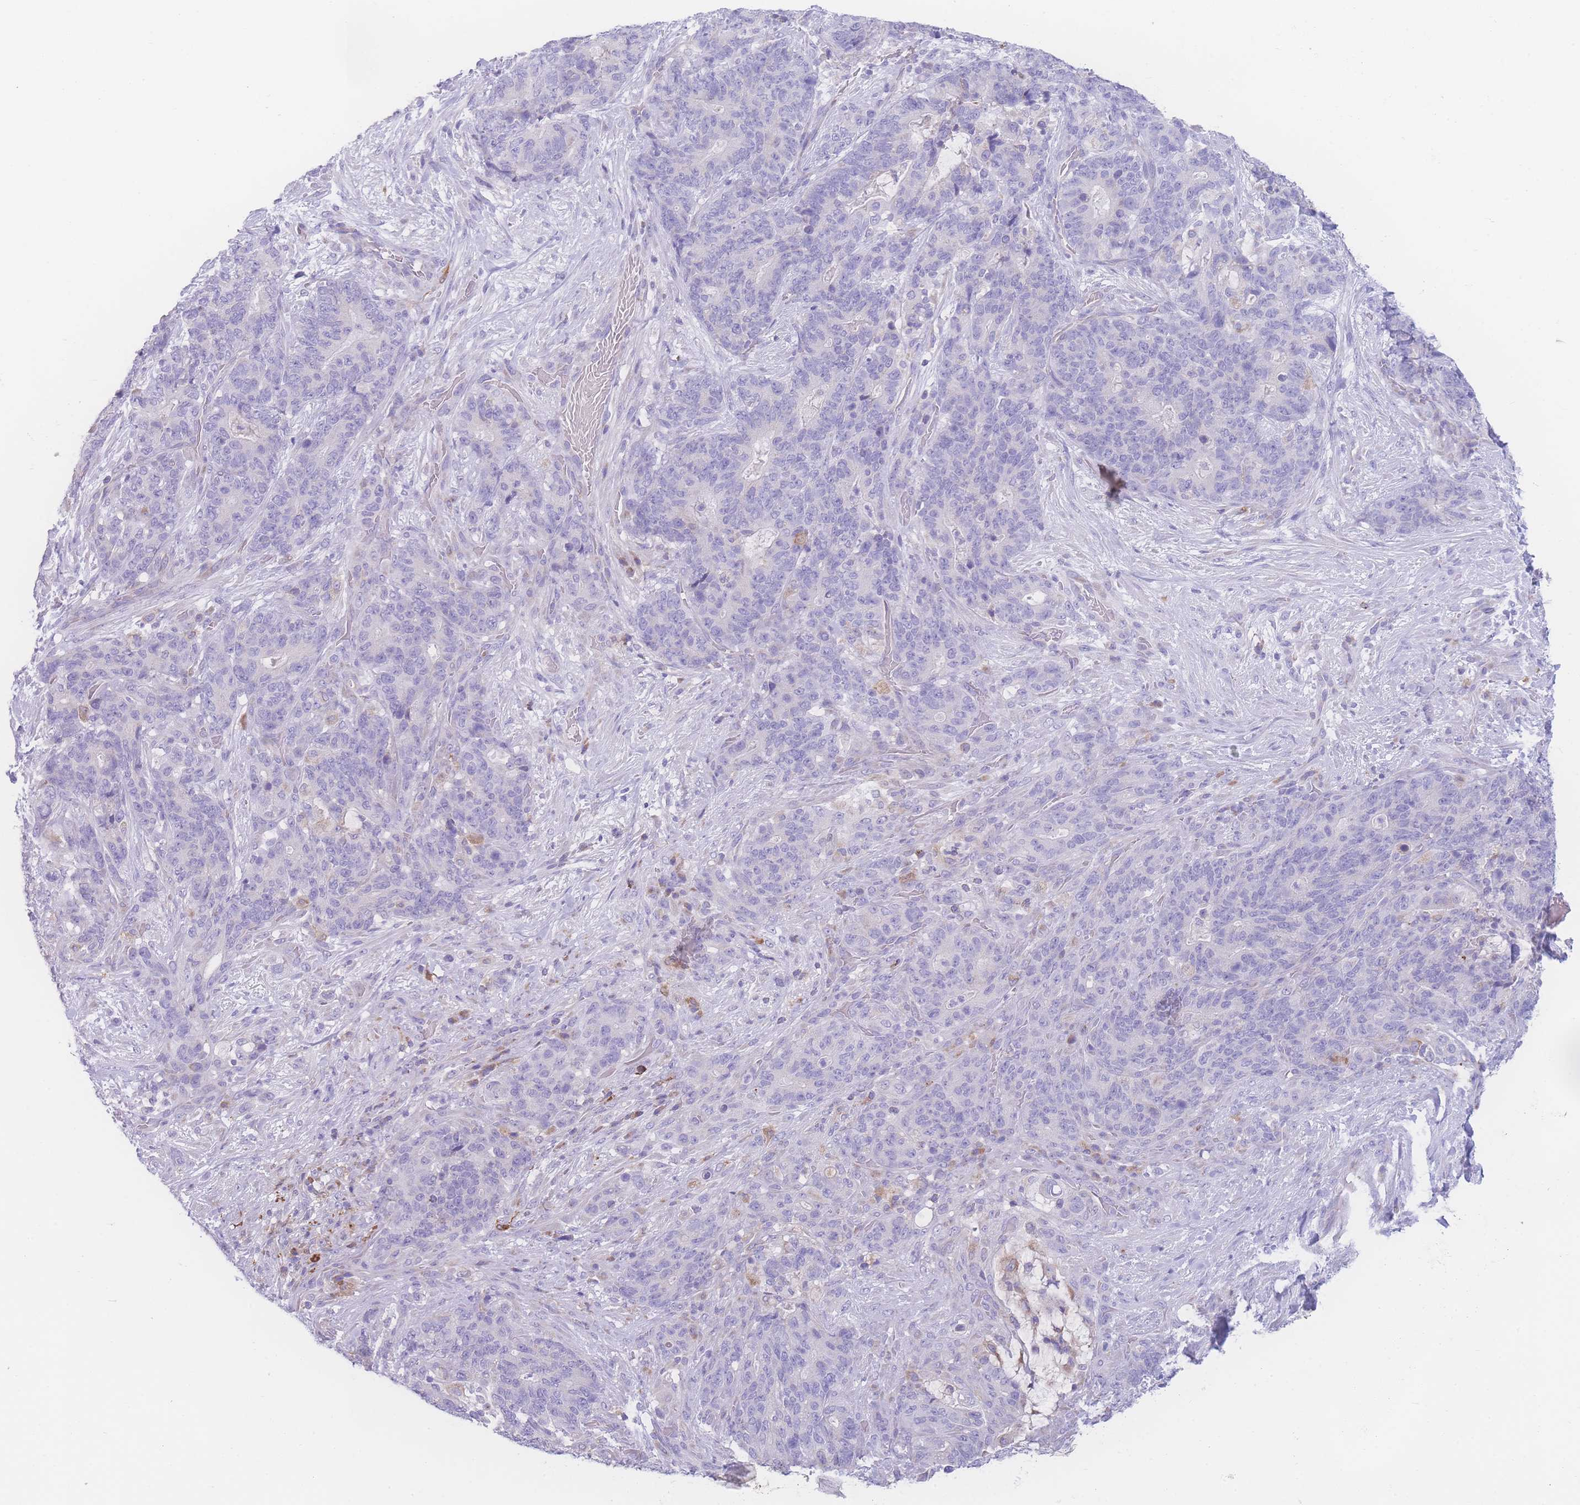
{"staining": {"intensity": "negative", "quantity": "none", "location": "none"}, "tissue": "stomach cancer", "cell_type": "Tumor cells", "image_type": "cancer", "snomed": [{"axis": "morphology", "description": "Normal tissue, NOS"}, {"axis": "morphology", "description": "Adenocarcinoma, NOS"}, {"axis": "topography", "description": "Stomach"}], "caption": "DAB (3,3'-diaminobenzidine) immunohistochemical staining of adenocarcinoma (stomach) reveals no significant staining in tumor cells.", "gene": "NBEAL1", "patient": {"sex": "female", "age": 64}}